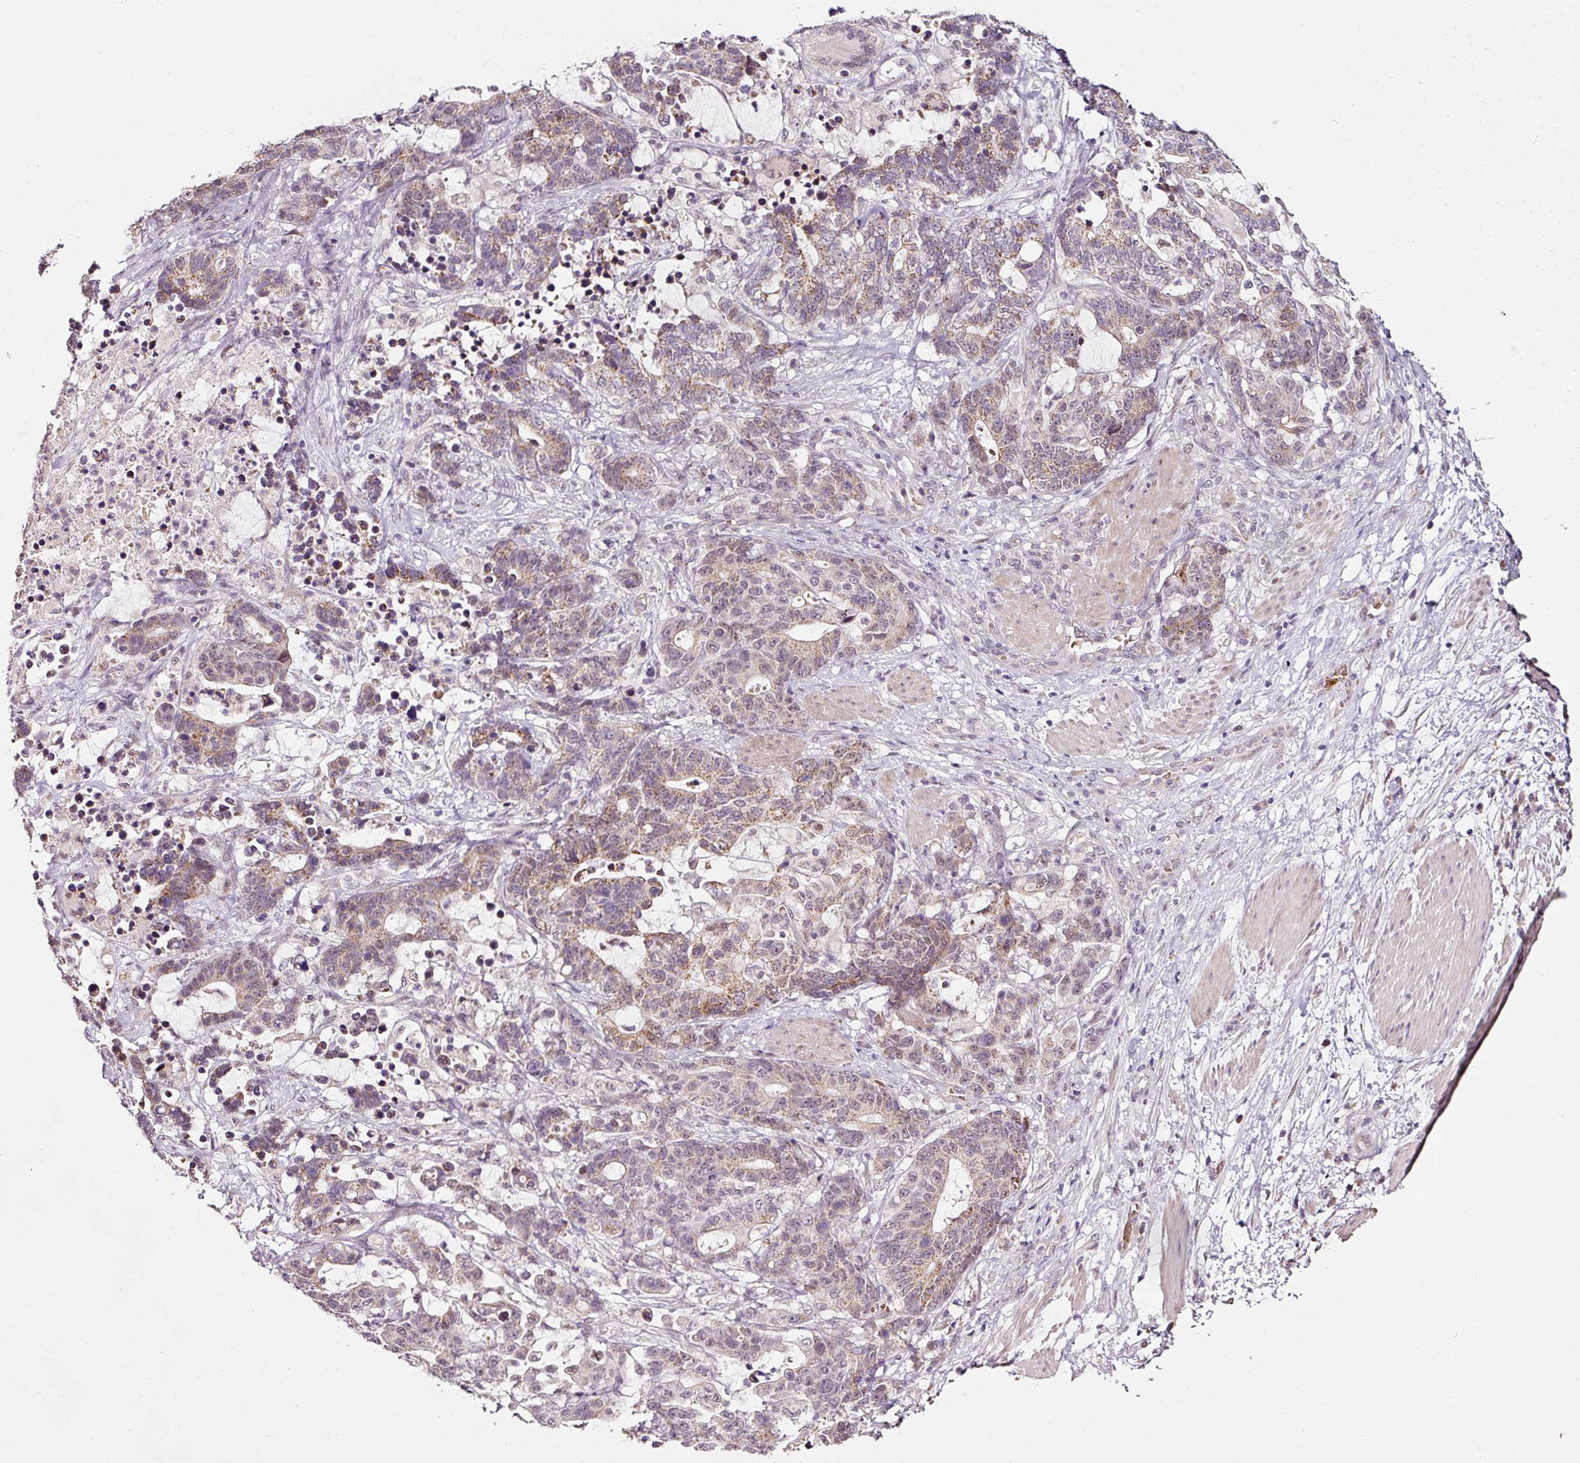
{"staining": {"intensity": "moderate", "quantity": ">75%", "location": "cytoplasmic/membranous"}, "tissue": "stomach cancer", "cell_type": "Tumor cells", "image_type": "cancer", "snomed": [{"axis": "morphology", "description": "Normal tissue, NOS"}, {"axis": "morphology", "description": "Adenocarcinoma, NOS"}, {"axis": "topography", "description": "Stomach"}], "caption": "Protein staining of stomach cancer (adenocarcinoma) tissue exhibits moderate cytoplasmic/membranous staining in approximately >75% of tumor cells.", "gene": "ZNF460", "patient": {"sex": "female", "age": 64}}